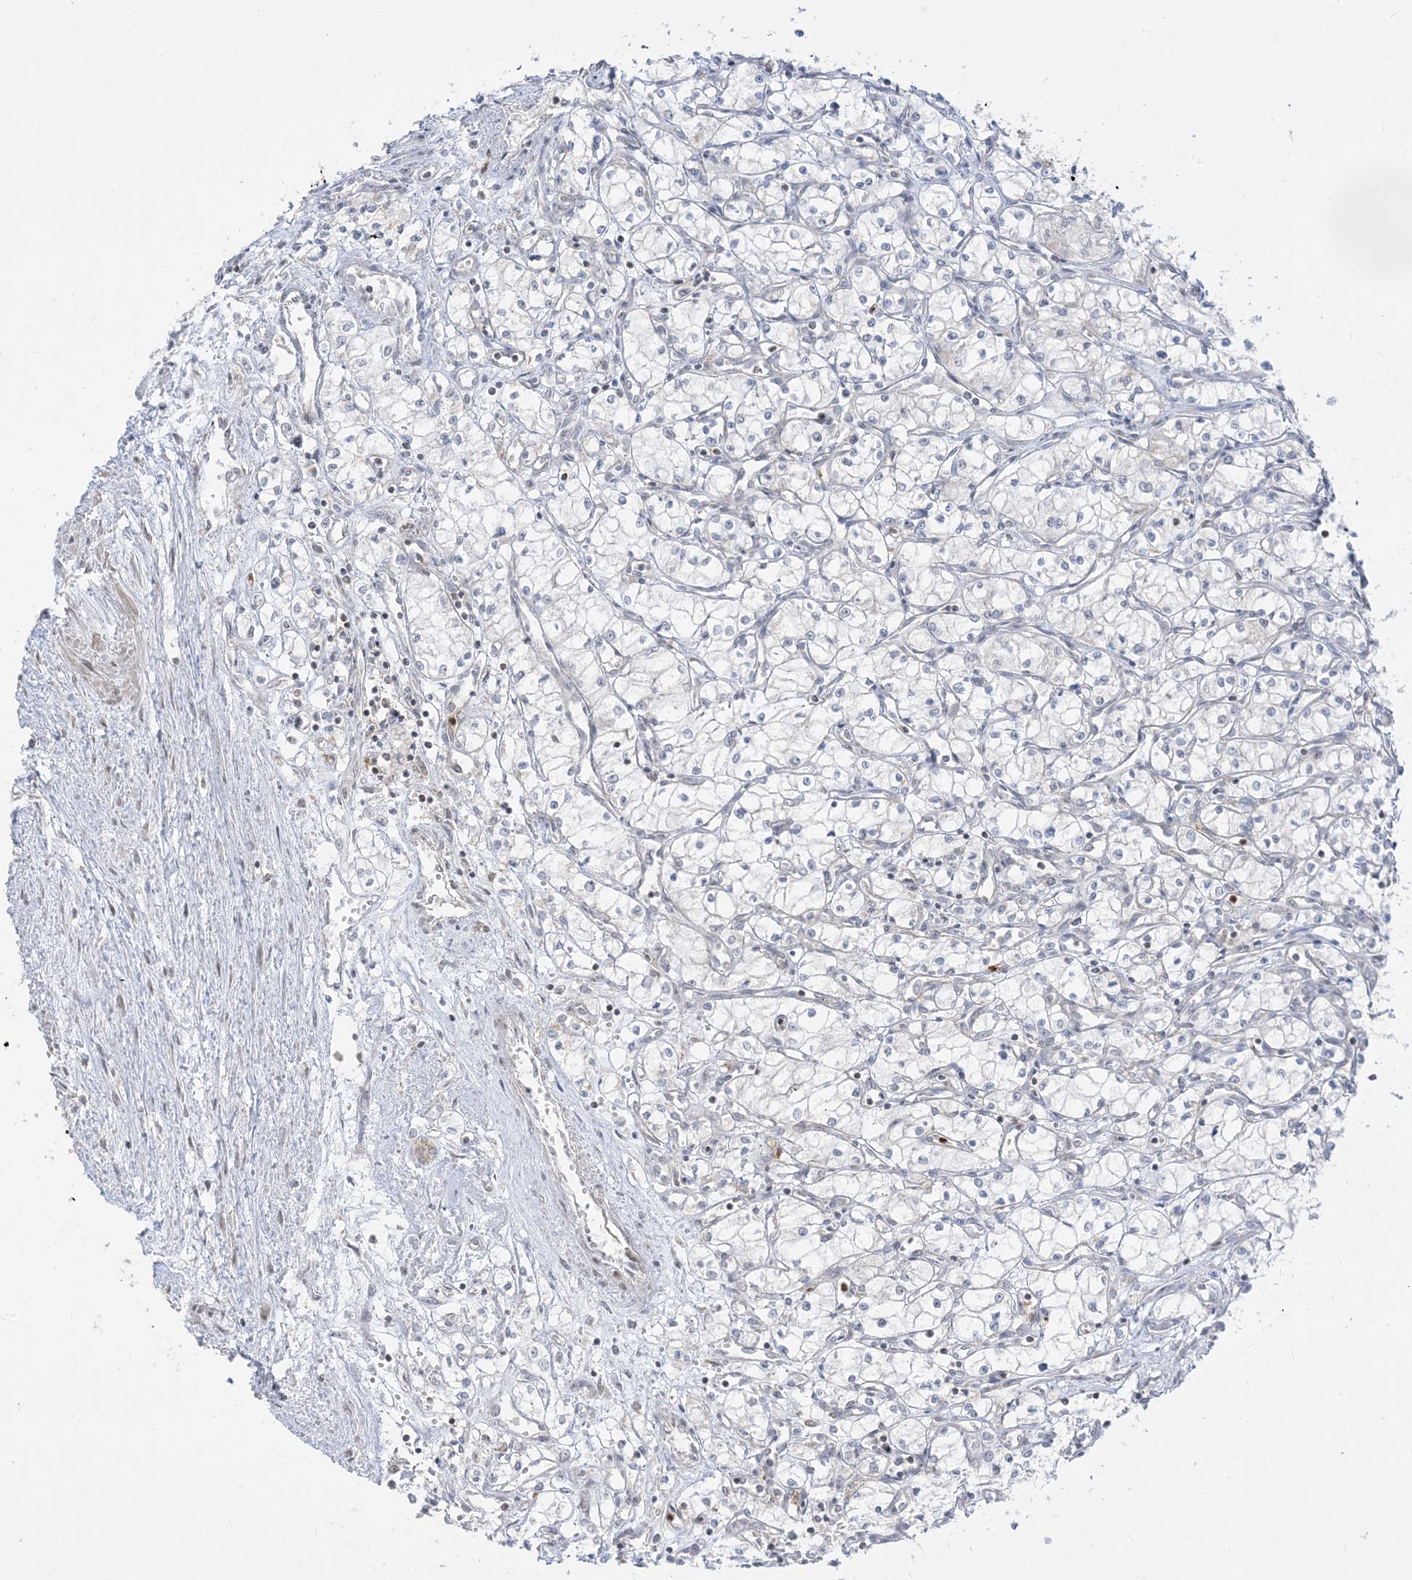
{"staining": {"intensity": "negative", "quantity": "none", "location": "none"}, "tissue": "renal cancer", "cell_type": "Tumor cells", "image_type": "cancer", "snomed": [{"axis": "morphology", "description": "Adenocarcinoma, NOS"}, {"axis": "topography", "description": "Kidney"}], "caption": "Immunohistochemical staining of human renal cancer (adenocarcinoma) shows no significant expression in tumor cells.", "gene": "KANSL3", "patient": {"sex": "male", "age": 59}}